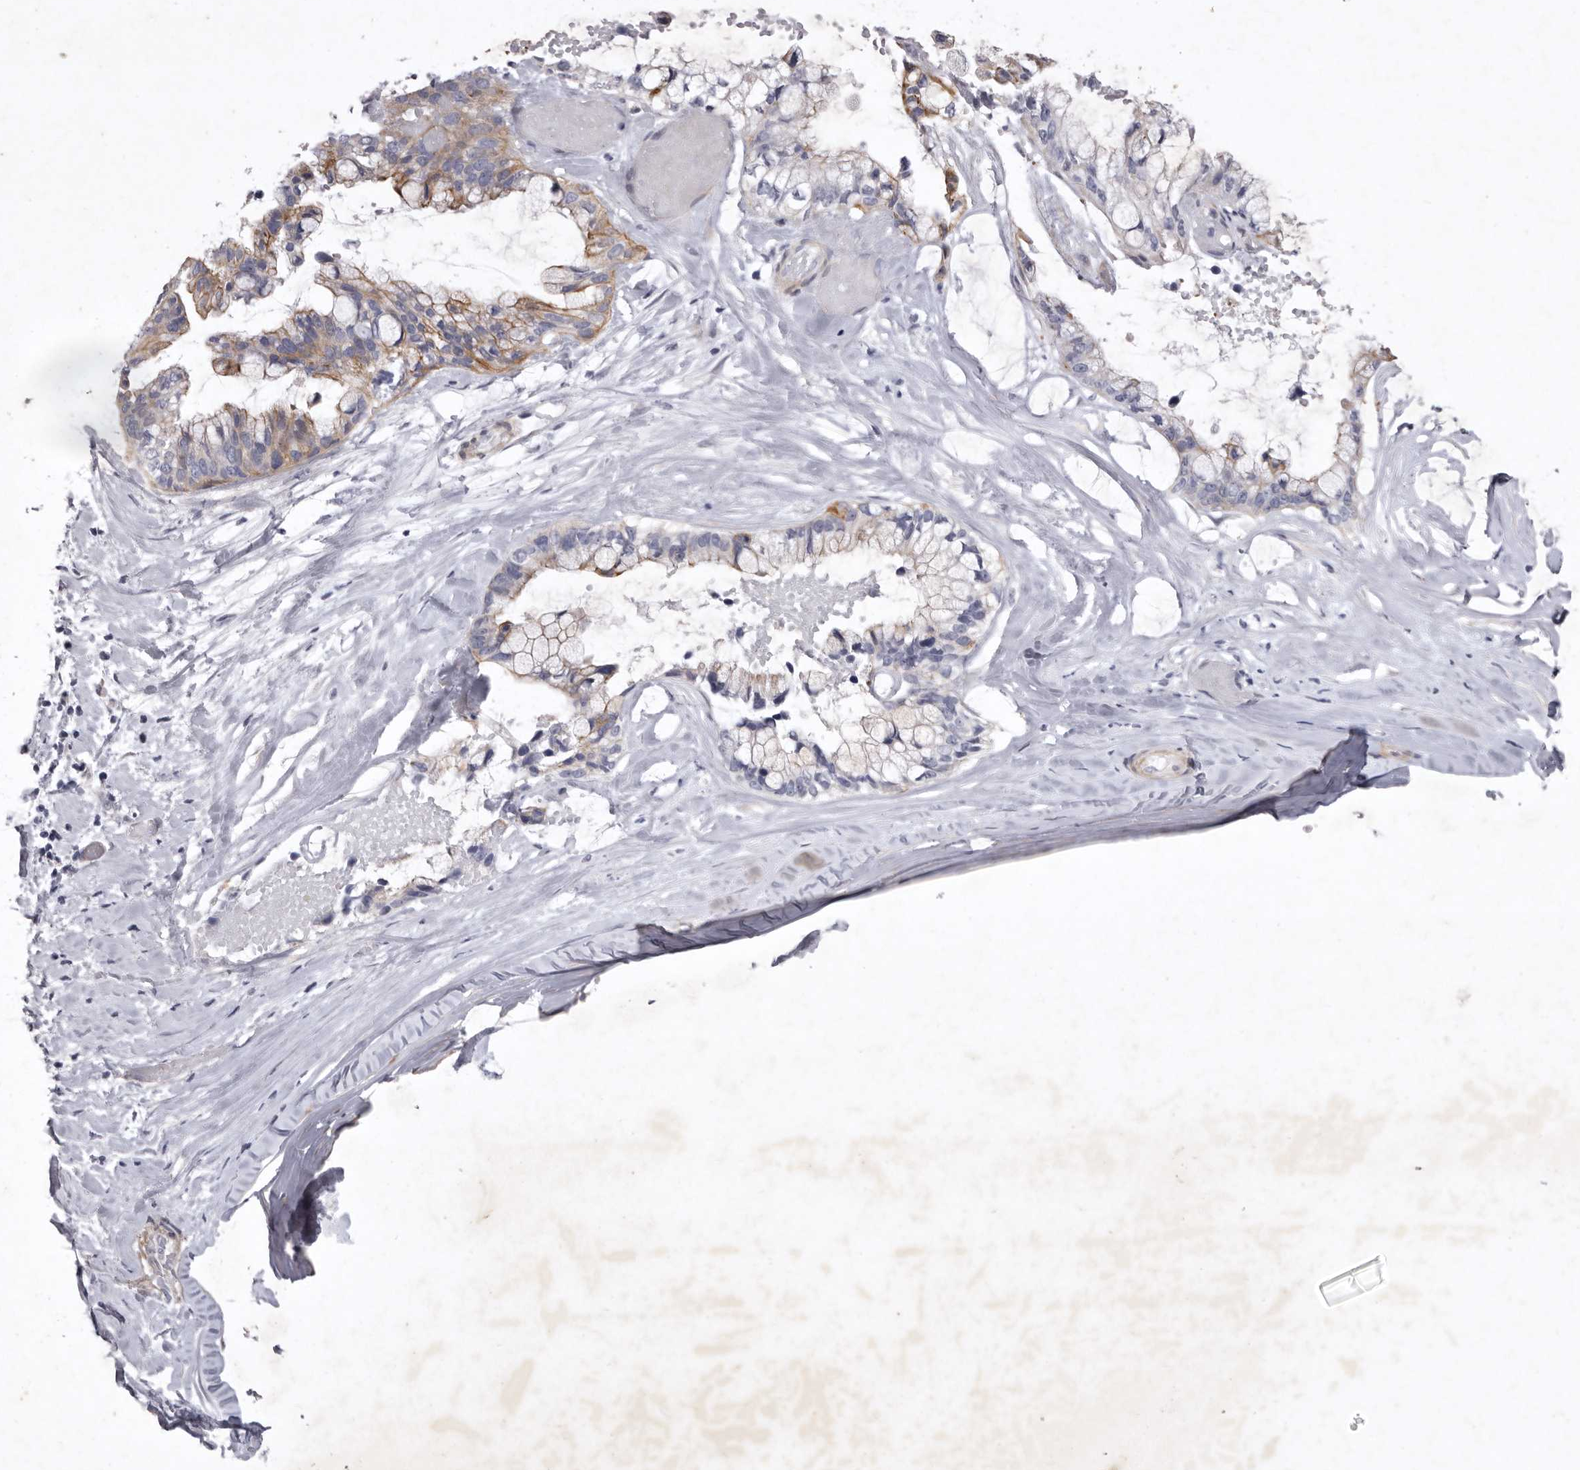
{"staining": {"intensity": "moderate", "quantity": "25%-75%", "location": "cytoplasmic/membranous"}, "tissue": "ovarian cancer", "cell_type": "Tumor cells", "image_type": "cancer", "snomed": [{"axis": "morphology", "description": "Cystadenocarcinoma, mucinous, NOS"}, {"axis": "topography", "description": "Ovary"}], "caption": "Human ovarian cancer (mucinous cystadenocarcinoma) stained for a protein (brown) shows moderate cytoplasmic/membranous positive expression in about 25%-75% of tumor cells.", "gene": "NKAIN4", "patient": {"sex": "female", "age": 39}}